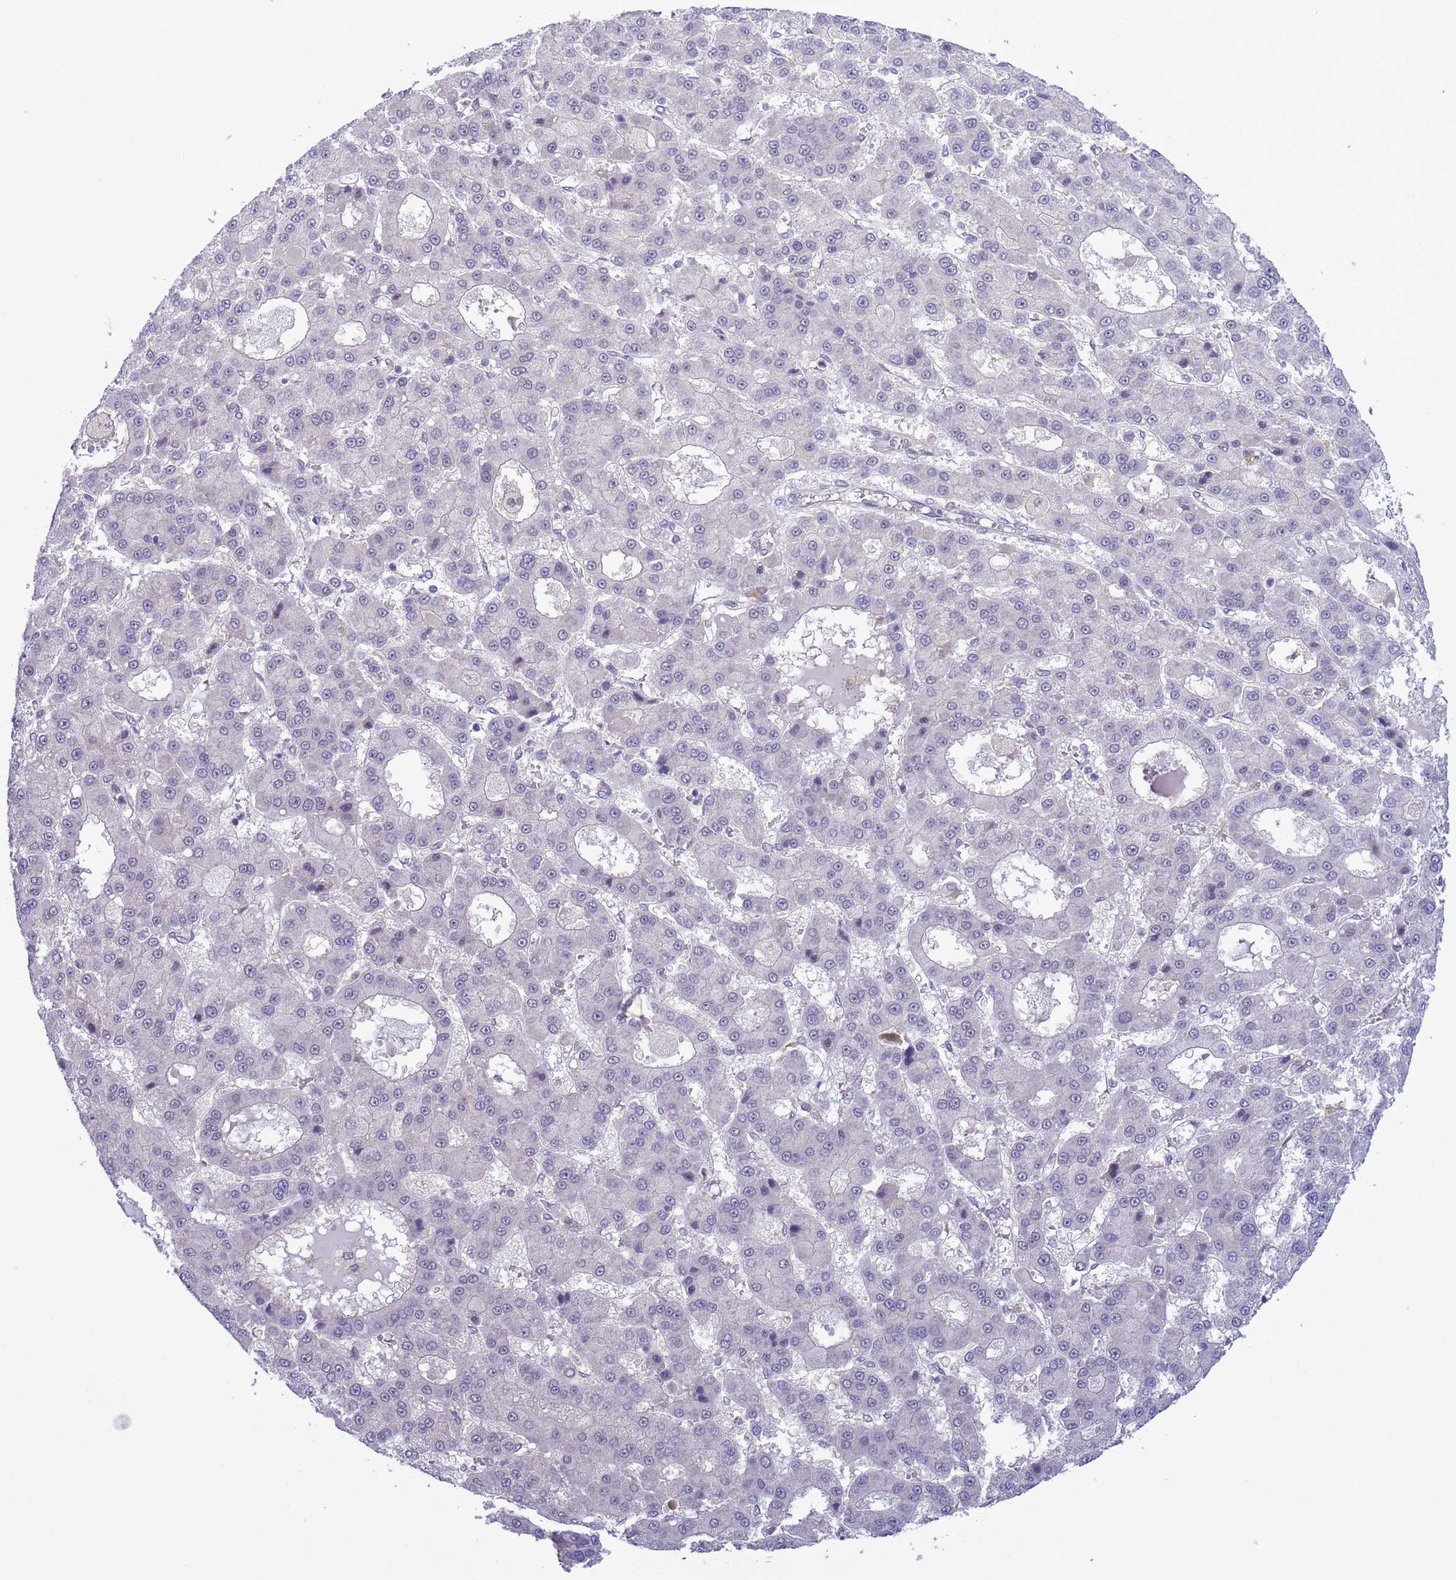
{"staining": {"intensity": "negative", "quantity": "none", "location": "none"}, "tissue": "liver cancer", "cell_type": "Tumor cells", "image_type": "cancer", "snomed": [{"axis": "morphology", "description": "Carcinoma, Hepatocellular, NOS"}, {"axis": "topography", "description": "Liver"}], "caption": "This histopathology image is of hepatocellular carcinoma (liver) stained with IHC to label a protein in brown with the nuclei are counter-stained blue. There is no positivity in tumor cells.", "gene": "ZNF461", "patient": {"sex": "male", "age": 70}}